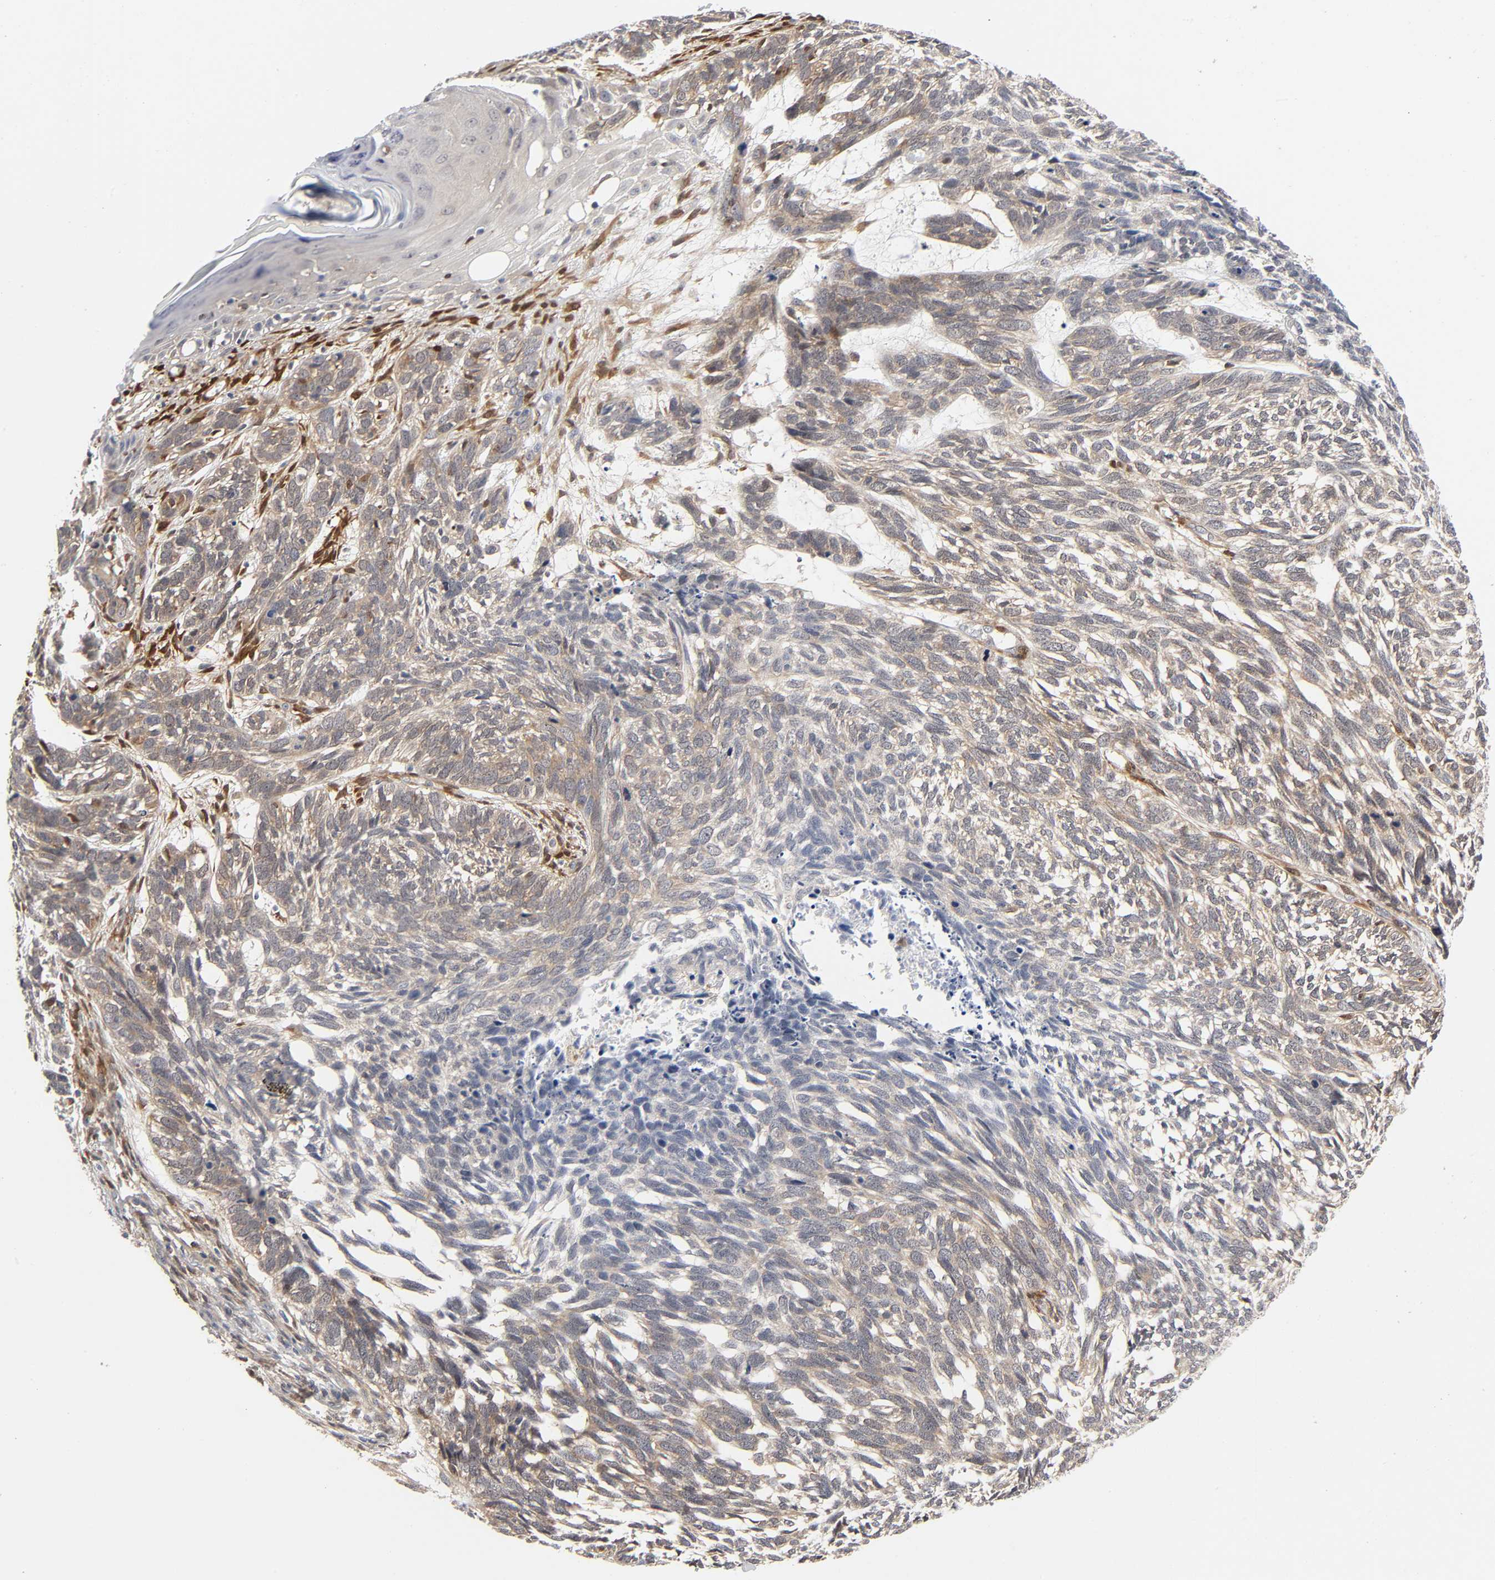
{"staining": {"intensity": "weak", "quantity": ">75%", "location": "cytoplasmic/membranous"}, "tissue": "skin cancer", "cell_type": "Tumor cells", "image_type": "cancer", "snomed": [{"axis": "morphology", "description": "Basal cell carcinoma"}, {"axis": "topography", "description": "Skin"}], "caption": "Protein staining of skin basal cell carcinoma tissue shows weak cytoplasmic/membranous positivity in about >75% of tumor cells.", "gene": "PTEN", "patient": {"sex": "male", "age": 63}}